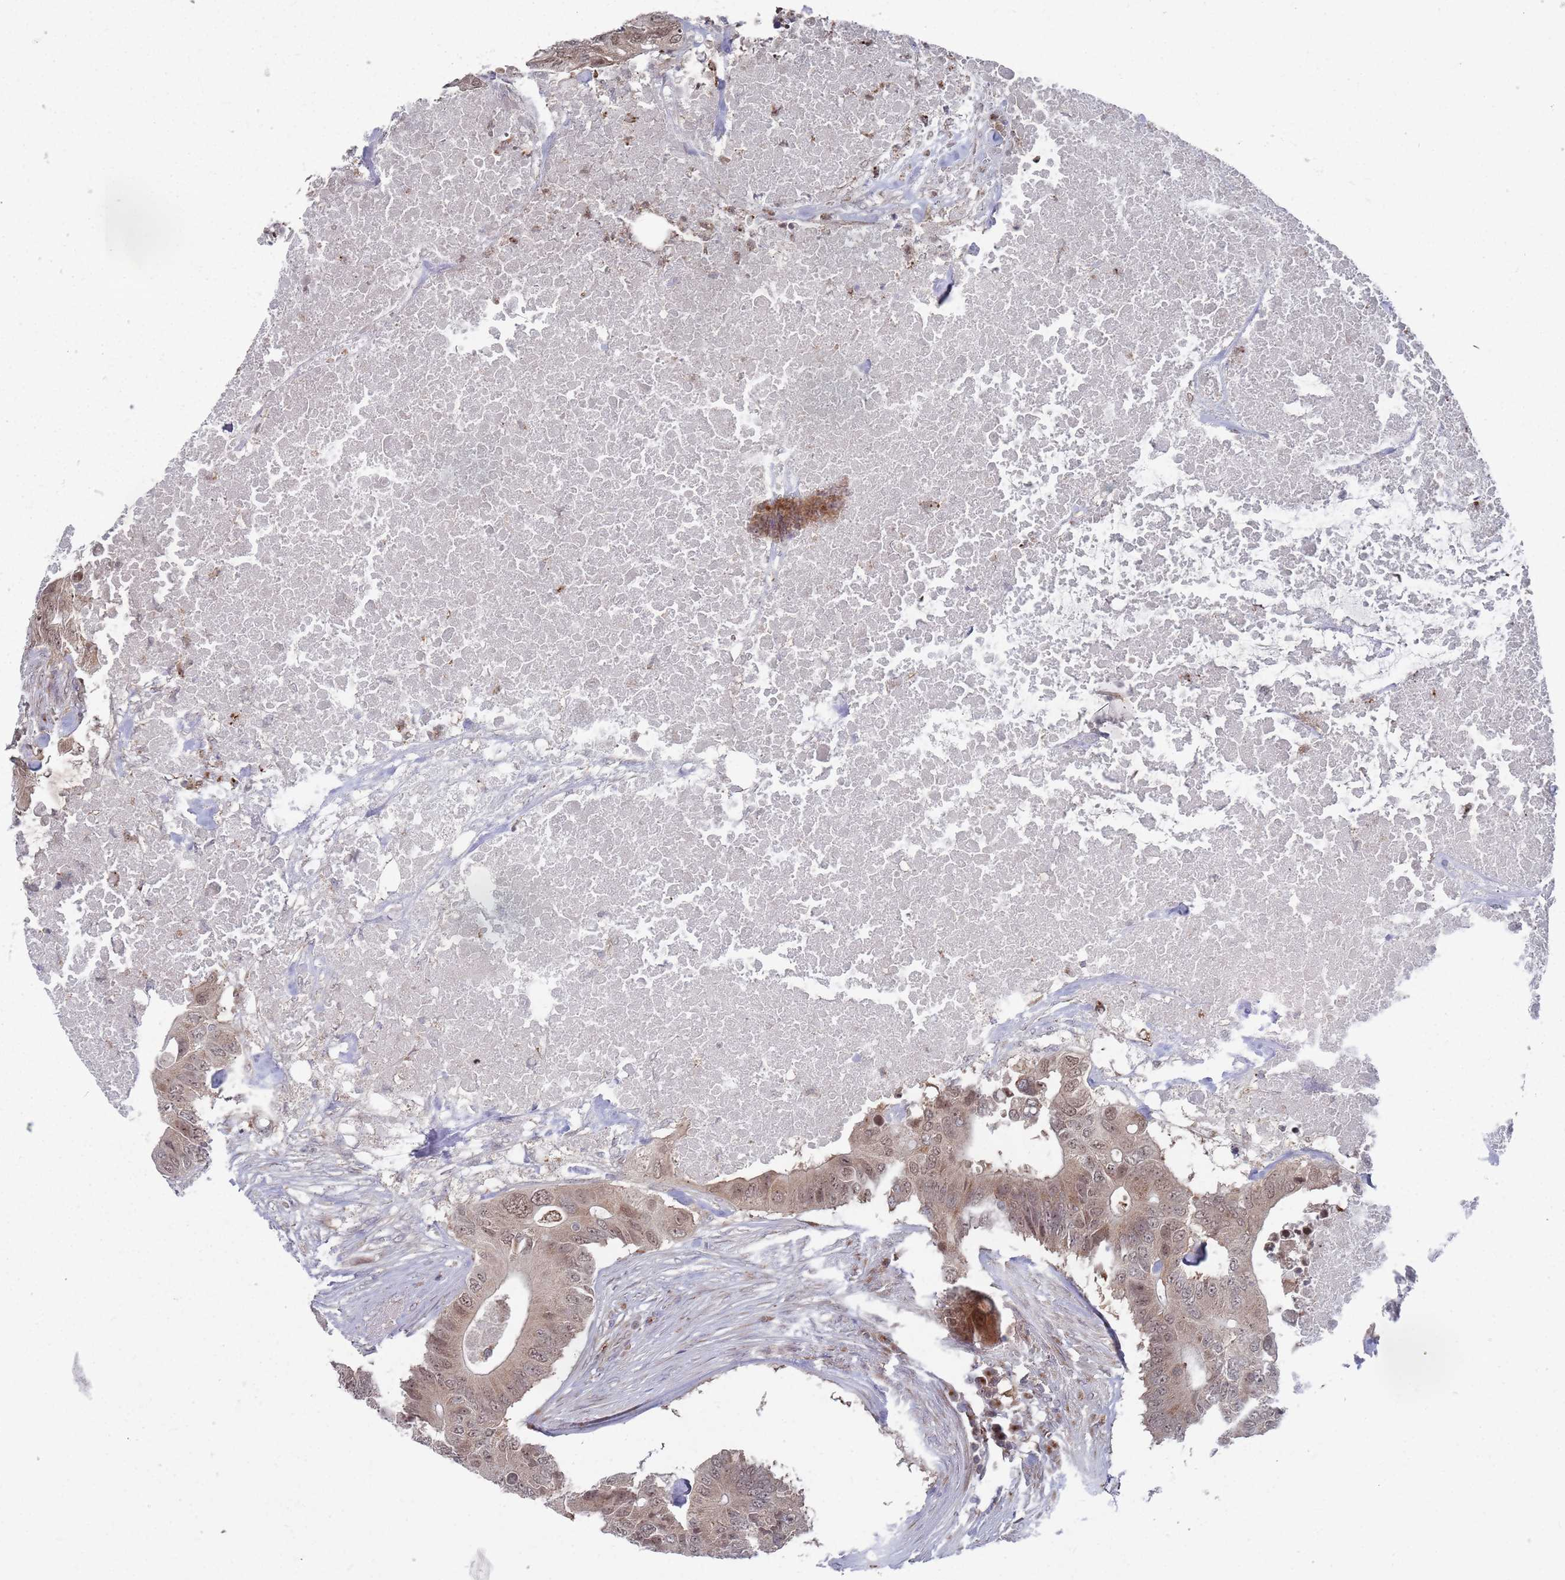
{"staining": {"intensity": "moderate", "quantity": ">75%", "location": "cytoplasmic/membranous,nuclear"}, "tissue": "colorectal cancer", "cell_type": "Tumor cells", "image_type": "cancer", "snomed": [{"axis": "morphology", "description": "Adenocarcinoma, NOS"}, {"axis": "topography", "description": "Colon"}], "caption": "This is a photomicrograph of immunohistochemistry (IHC) staining of colorectal cancer (adenocarcinoma), which shows moderate expression in the cytoplasmic/membranous and nuclear of tumor cells.", "gene": "FMO4", "patient": {"sex": "male", "age": 71}}